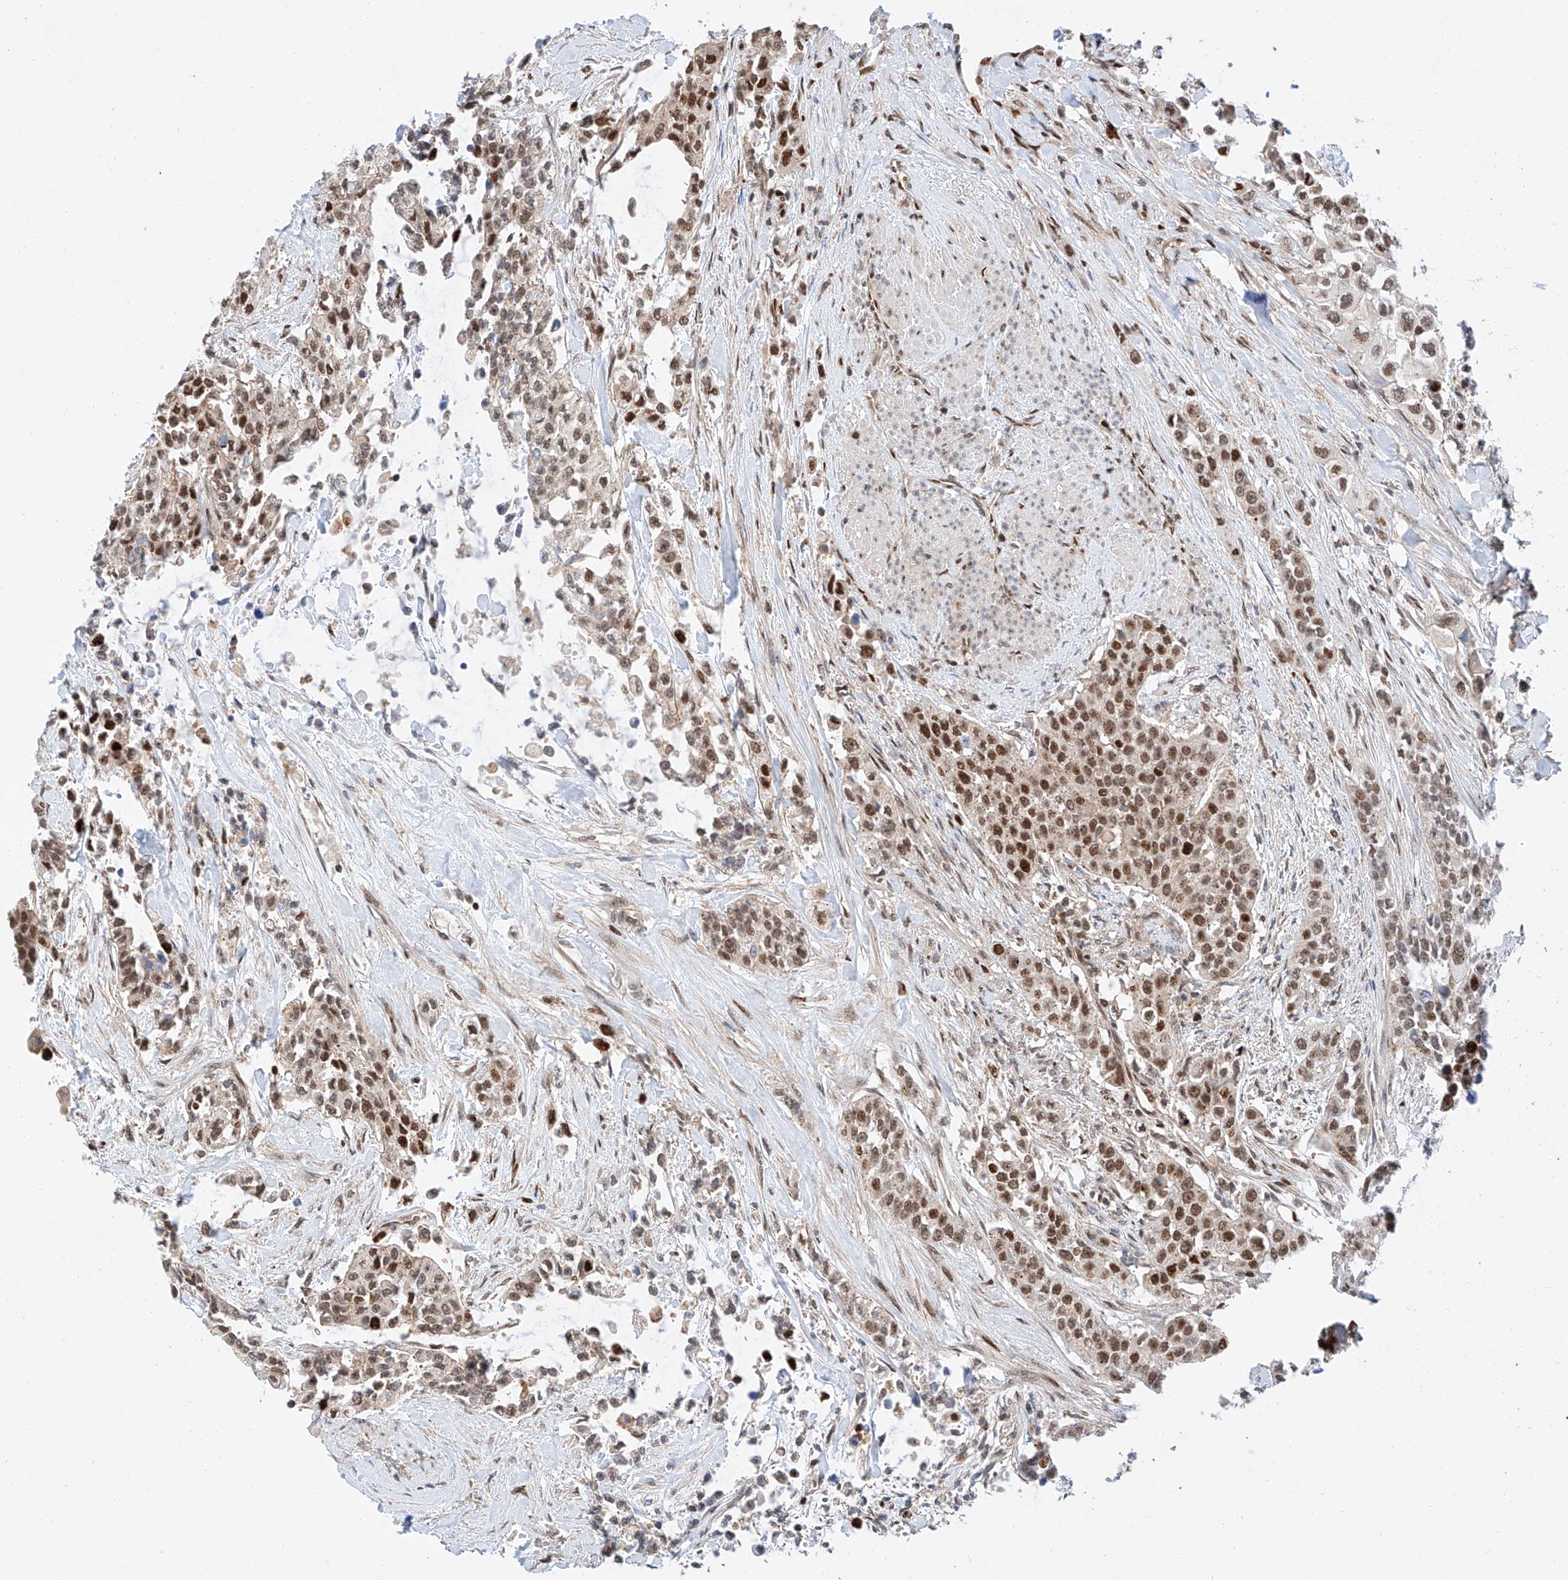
{"staining": {"intensity": "strong", "quantity": ">75%", "location": "nuclear"}, "tissue": "urothelial cancer", "cell_type": "Tumor cells", "image_type": "cancer", "snomed": [{"axis": "morphology", "description": "Urothelial carcinoma, High grade"}, {"axis": "topography", "description": "Urinary bladder"}], "caption": "A micrograph of high-grade urothelial carcinoma stained for a protein reveals strong nuclear brown staining in tumor cells.", "gene": "HDAC9", "patient": {"sex": "female", "age": 80}}